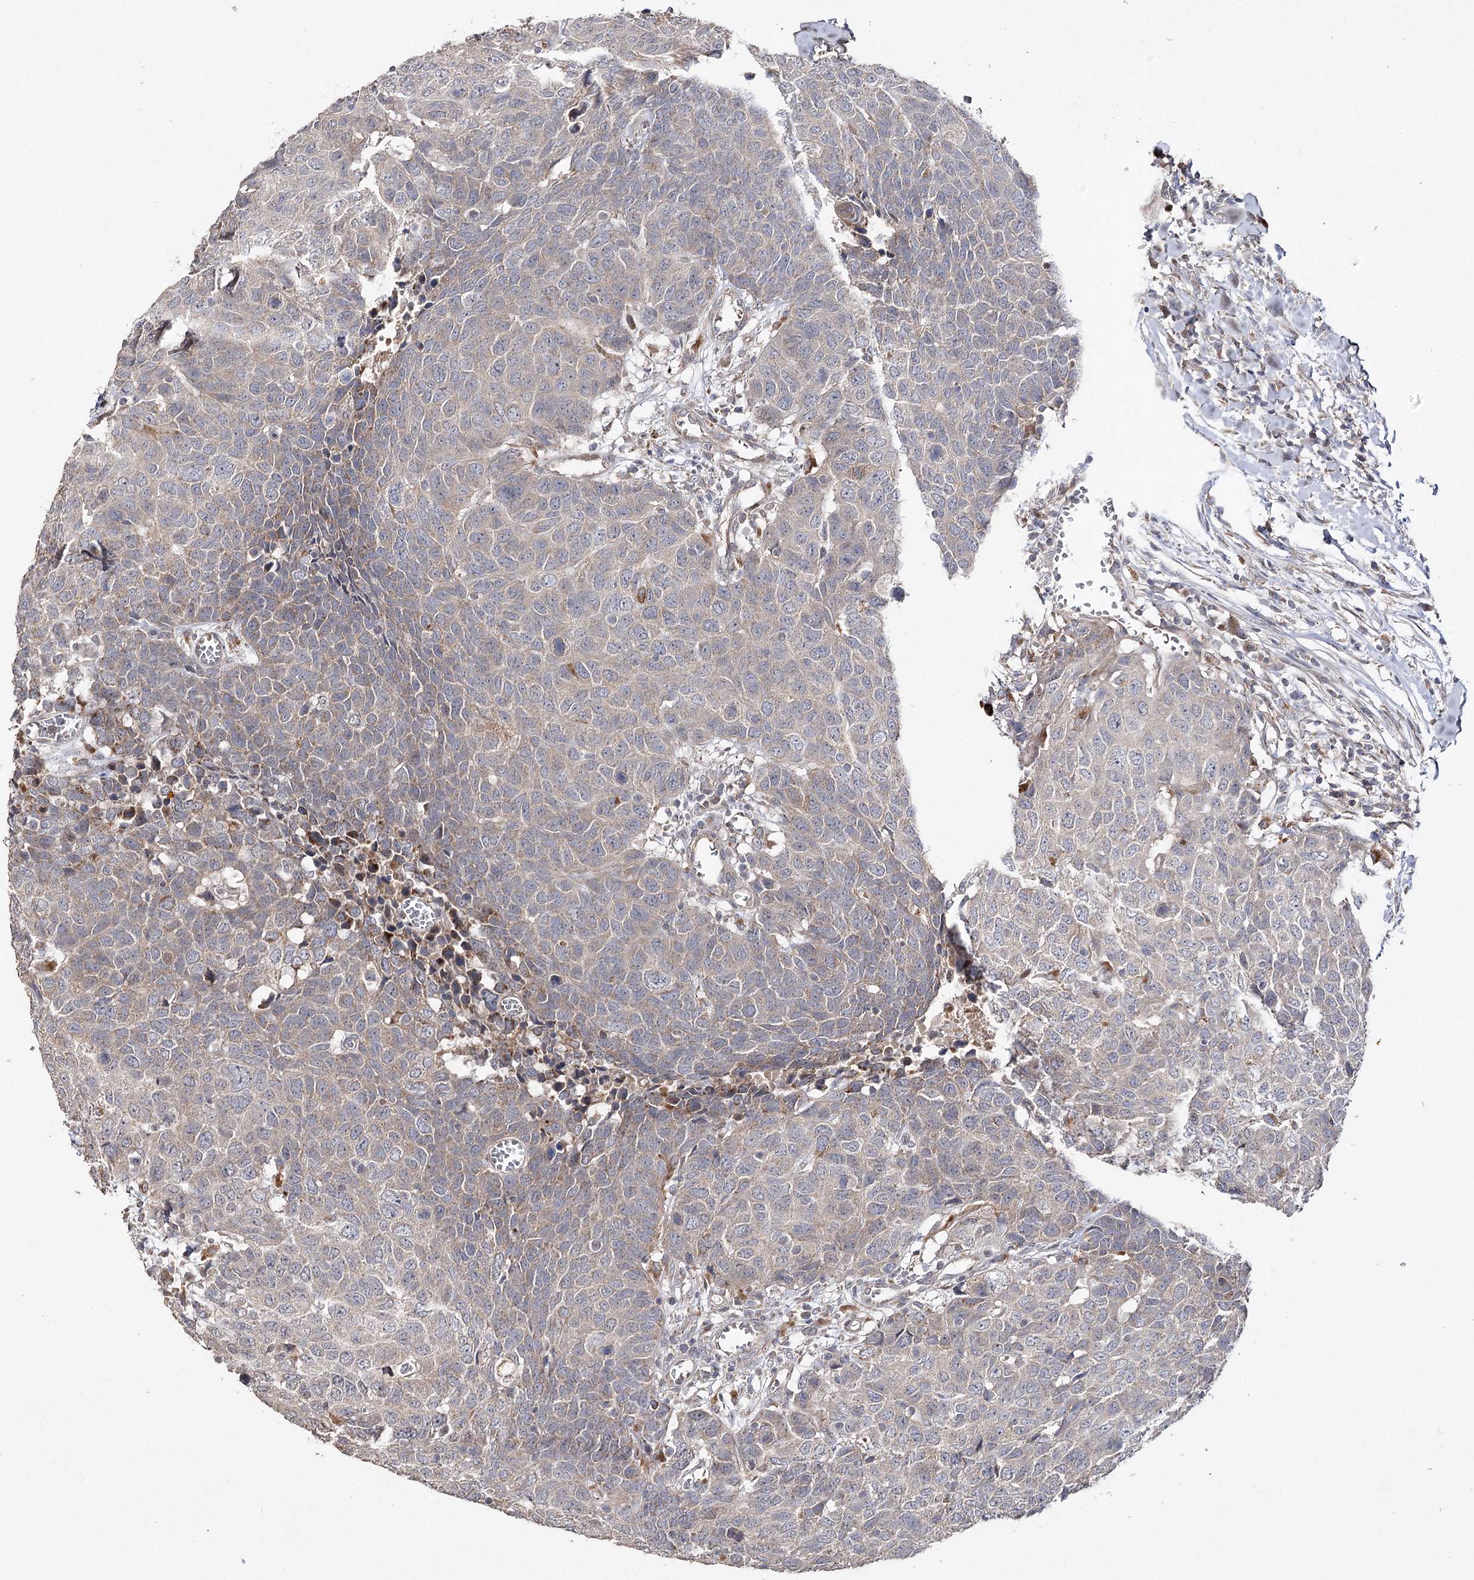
{"staining": {"intensity": "weak", "quantity": "25%-75%", "location": "cytoplasmic/membranous"}, "tissue": "head and neck cancer", "cell_type": "Tumor cells", "image_type": "cancer", "snomed": [{"axis": "morphology", "description": "Squamous cell carcinoma, NOS"}, {"axis": "topography", "description": "Head-Neck"}], "caption": "DAB (3,3'-diaminobenzidine) immunohistochemical staining of human head and neck squamous cell carcinoma displays weak cytoplasmic/membranous protein positivity in approximately 25%-75% of tumor cells.", "gene": "OBSL1", "patient": {"sex": "male", "age": 66}}